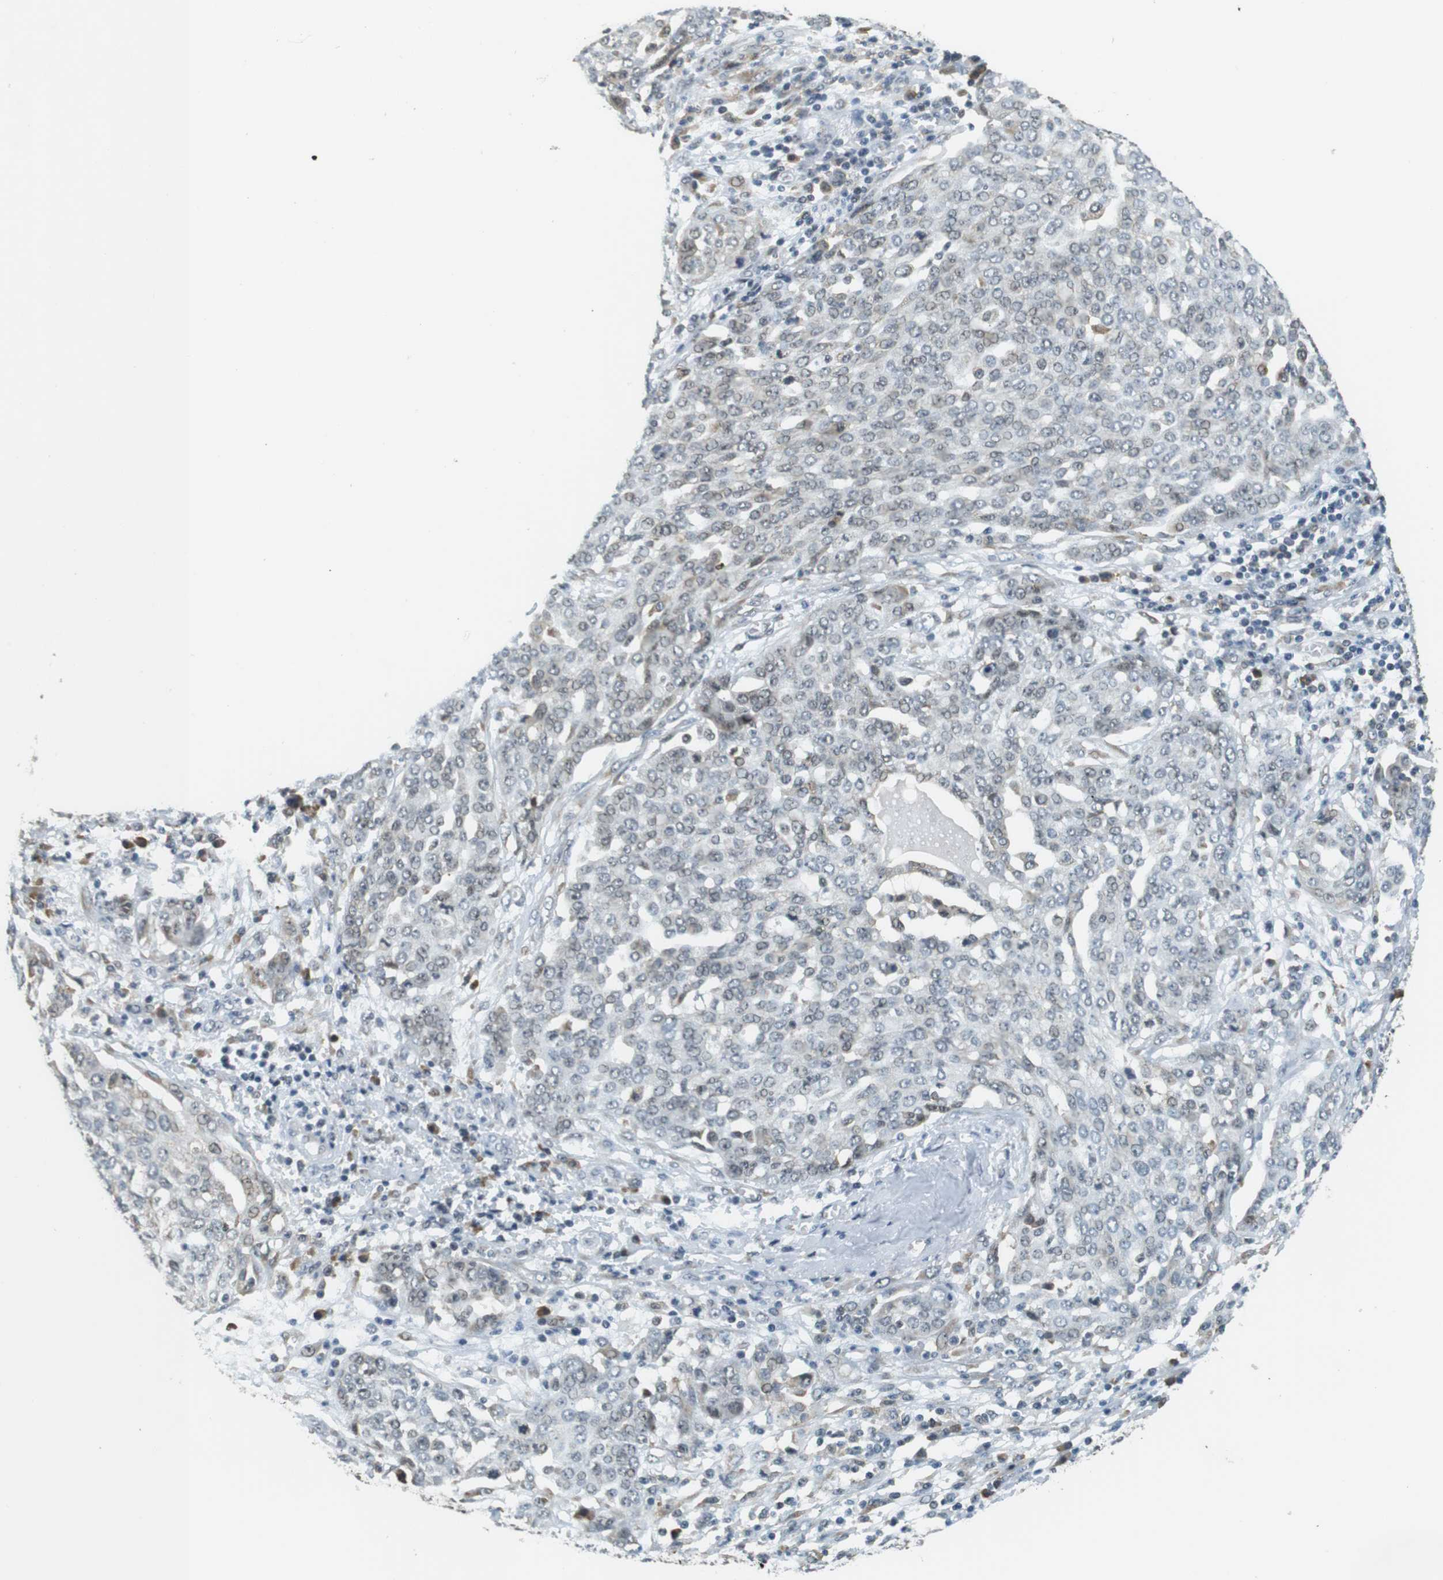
{"staining": {"intensity": "negative", "quantity": "none", "location": "none"}, "tissue": "ovarian cancer", "cell_type": "Tumor cells", "image_type": "cancer", "snomed": [{"axis": "morphology", "description": "Cystadenocarcinoma, serous, NOS"}, {"axis": "topography", "description": "Soft tissue"}, {"axis": "topography", "description": "Ovary"}], "caption": "Immunohistochemistry (IHC) of human ovarian serous cystadenocarcinoma reveals no positivity in tumor cells.", "gene": "RNF38", "patient": {"sex": "female", "age": 57}}